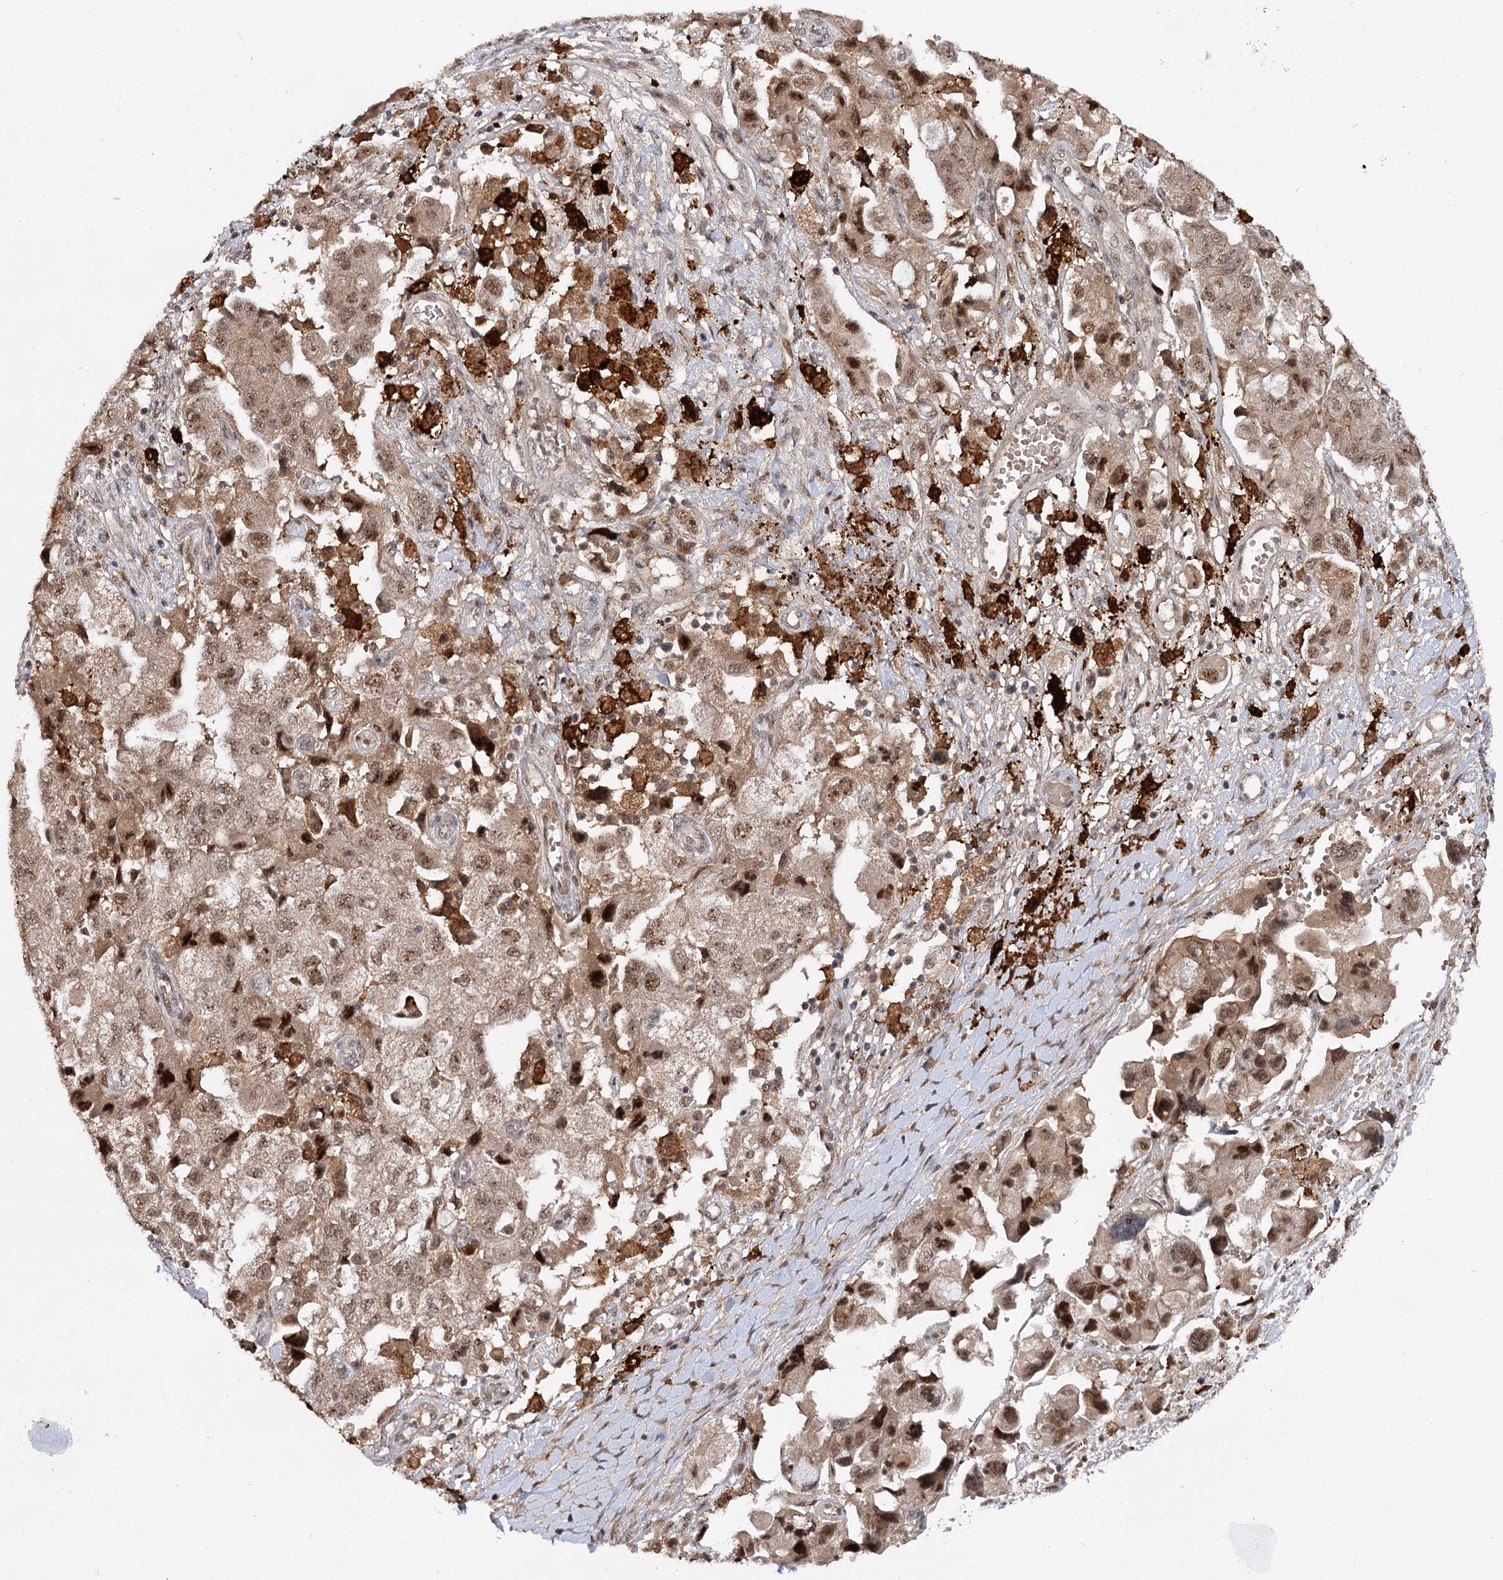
{"staining": {"intensity": "moderate", "quantity": ">75%", "location": "cytoplasmic/membranous,nuclear"}, "tissue": "ovarian cancer", "cell_type": "Tumor cells", "image_type": "cancer", "snomed": [{"axis": "morphology", "description": "Carcinoma, NOS"}, {"axis": "morphology", "description": "Cystadenocarcinoma, serous, NOS"}, {"axis": "topography", "description": "Ovary"}], "caption": "Protein expression analysis of human ovarian carcinoma reveals moderate cytoplasmic/membranous and nuclear positivity in approximately >75% of tumor cells. Nuclei are stained in blue.", "gene": "BUD13", "patient": {"sex": "female", "age": 69}}